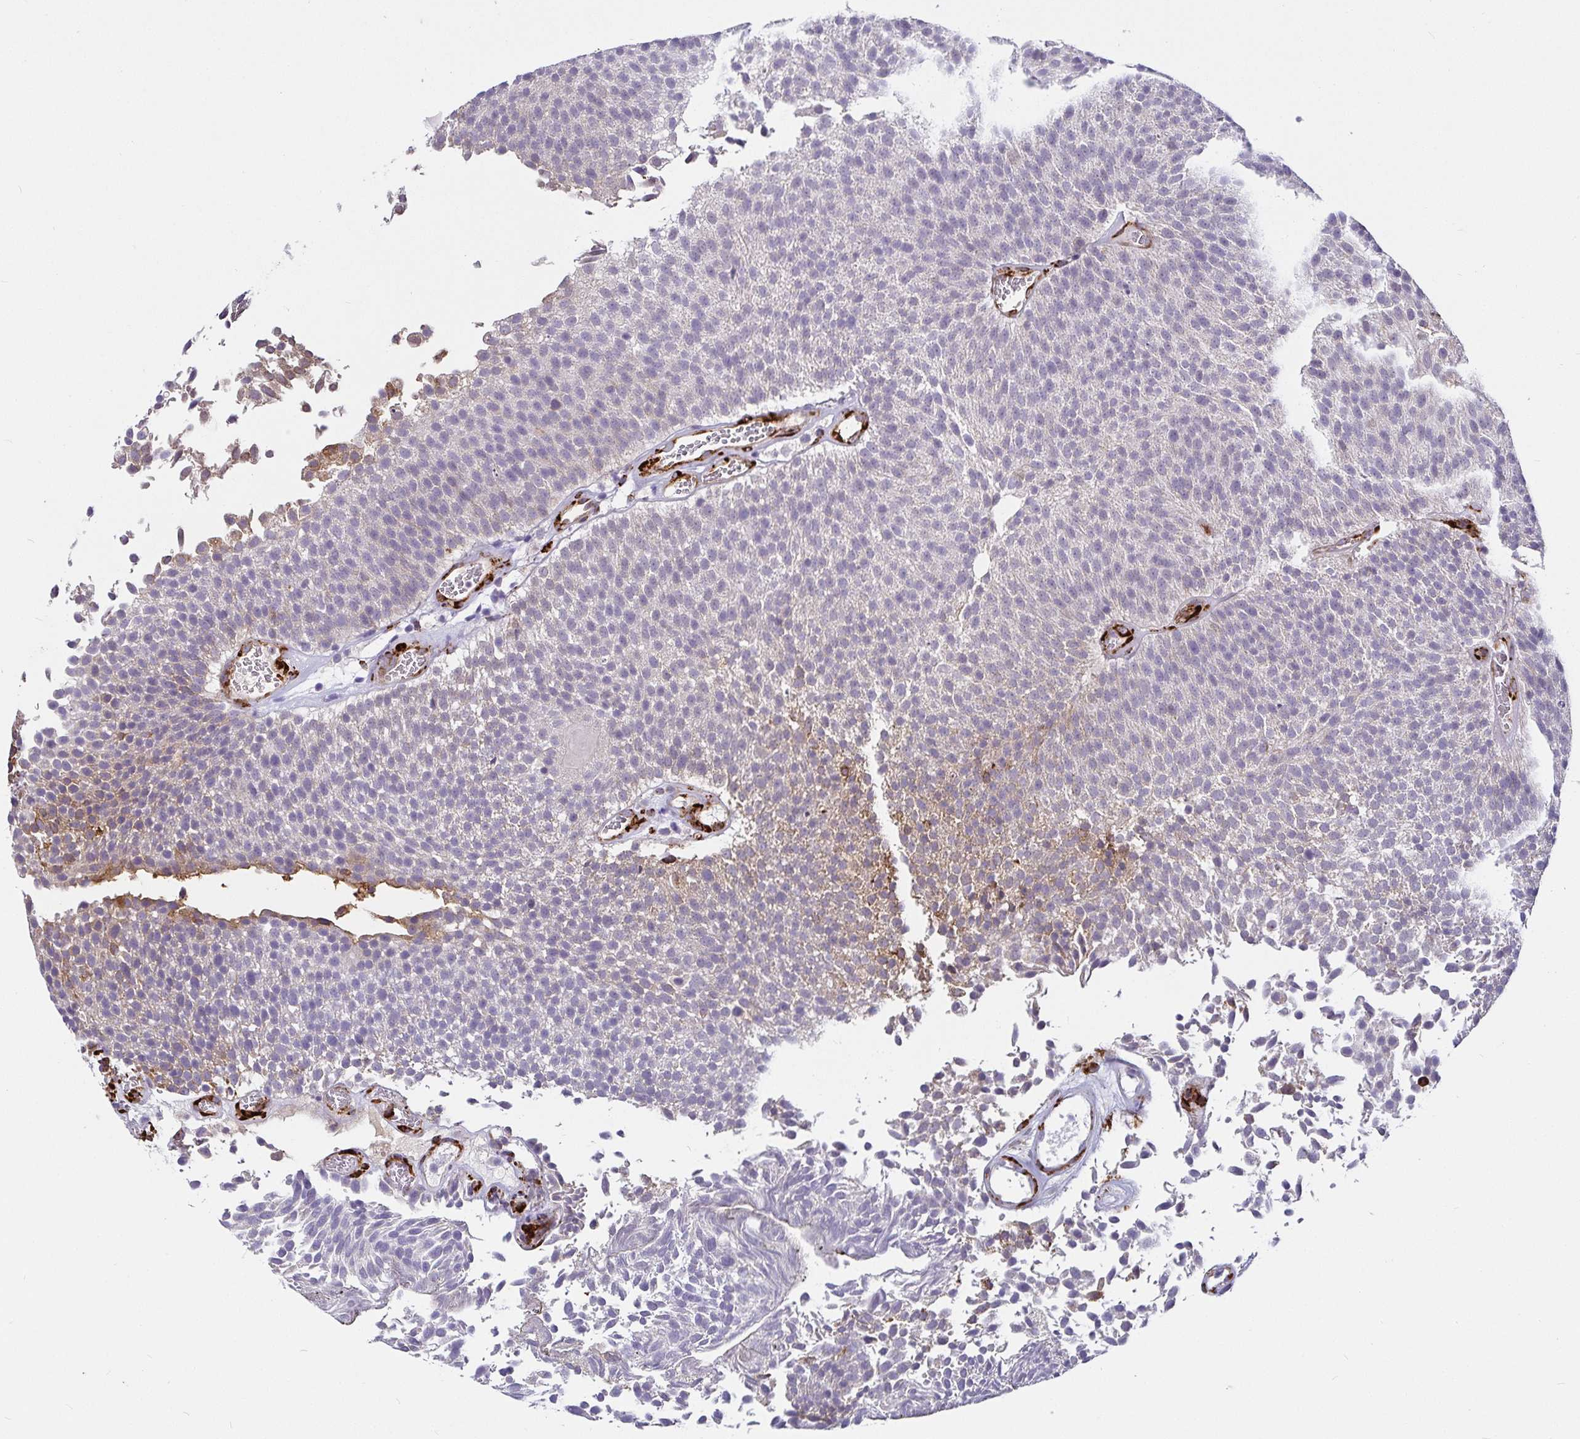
{"staining": {"intensity": "moderate", "quantity": "<25%", "location": "cytoplasmic/membranous"}, "tissue": "urothelial cancer", "cell_type": "Tumor cells", "image_type": "cancer", "snomed": [{"axis": "morphology", "description": "Urothelial carcinoma, Low grade"}, {"axis": "topography", "description": "Urinary bladder"}], "caption": "IHC photomicrograph of human urothelial carcinoma (low-grade) stained for a protein (brown), which shows low levels of moderate cytoplasmic/membranous staining in approximately <25% of tumor cells.", "gene": "P4HA2", "patient": {"sex": "female", "age": 79}}